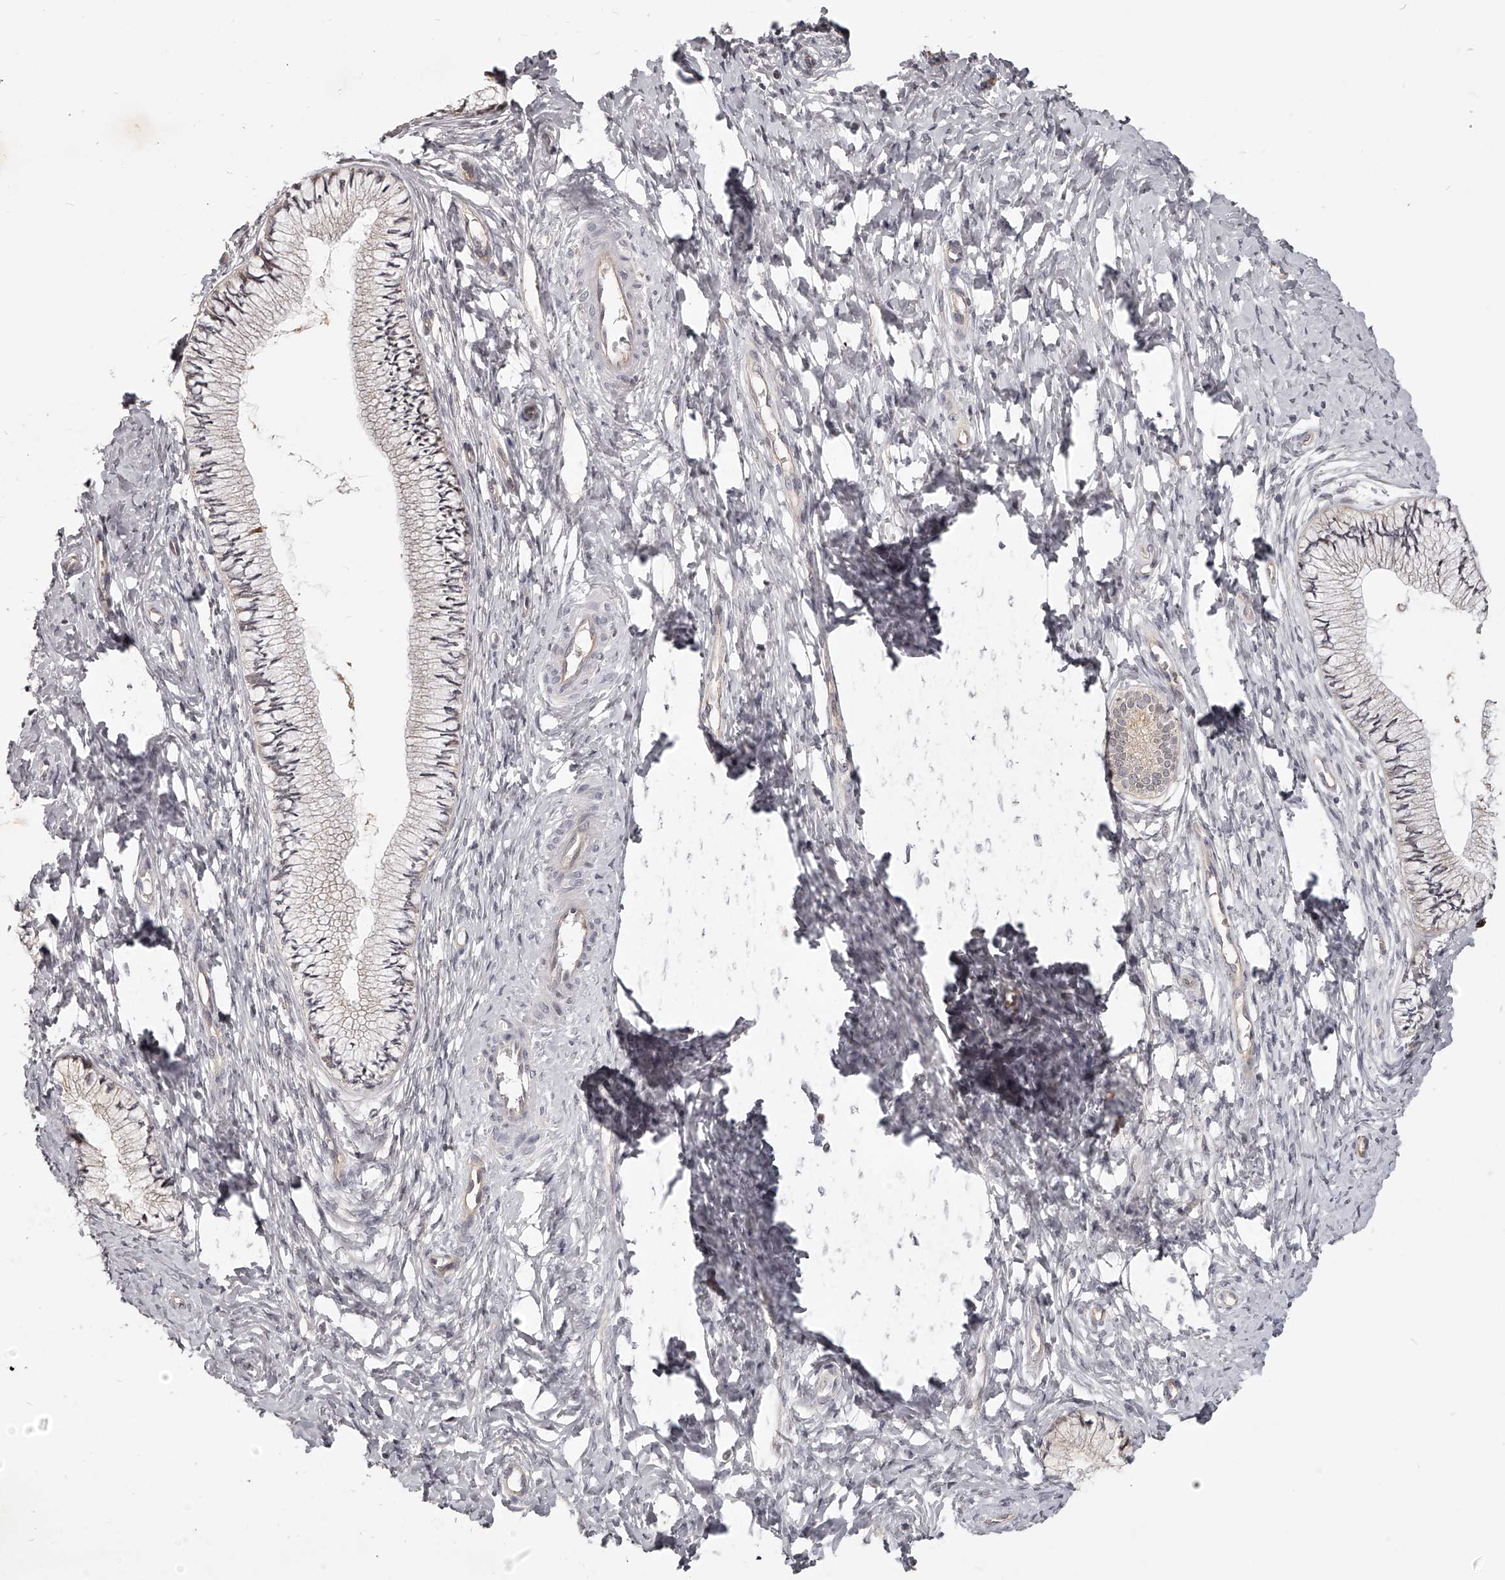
{"staining": {"intensity": "negative", "quantity": "none", "location": "none"}, "tissue": "cervix", "cell_type": "Glandular cells", "image_type": "normal", "snomed": [{"axis": "morphology", "description": "Normal tissue, NOS"}, {"axis": "topography", "description": "Cervix"}], "caption": "Protein analysis of unremarkable cervix displays no significant staining in glandular cells. The staining is performed using DAB brown chromogen with nuclei counter-stained in using hematoxylin.", "gene": "ZNF582", "patient": {"sex": "female", "age": 36}}